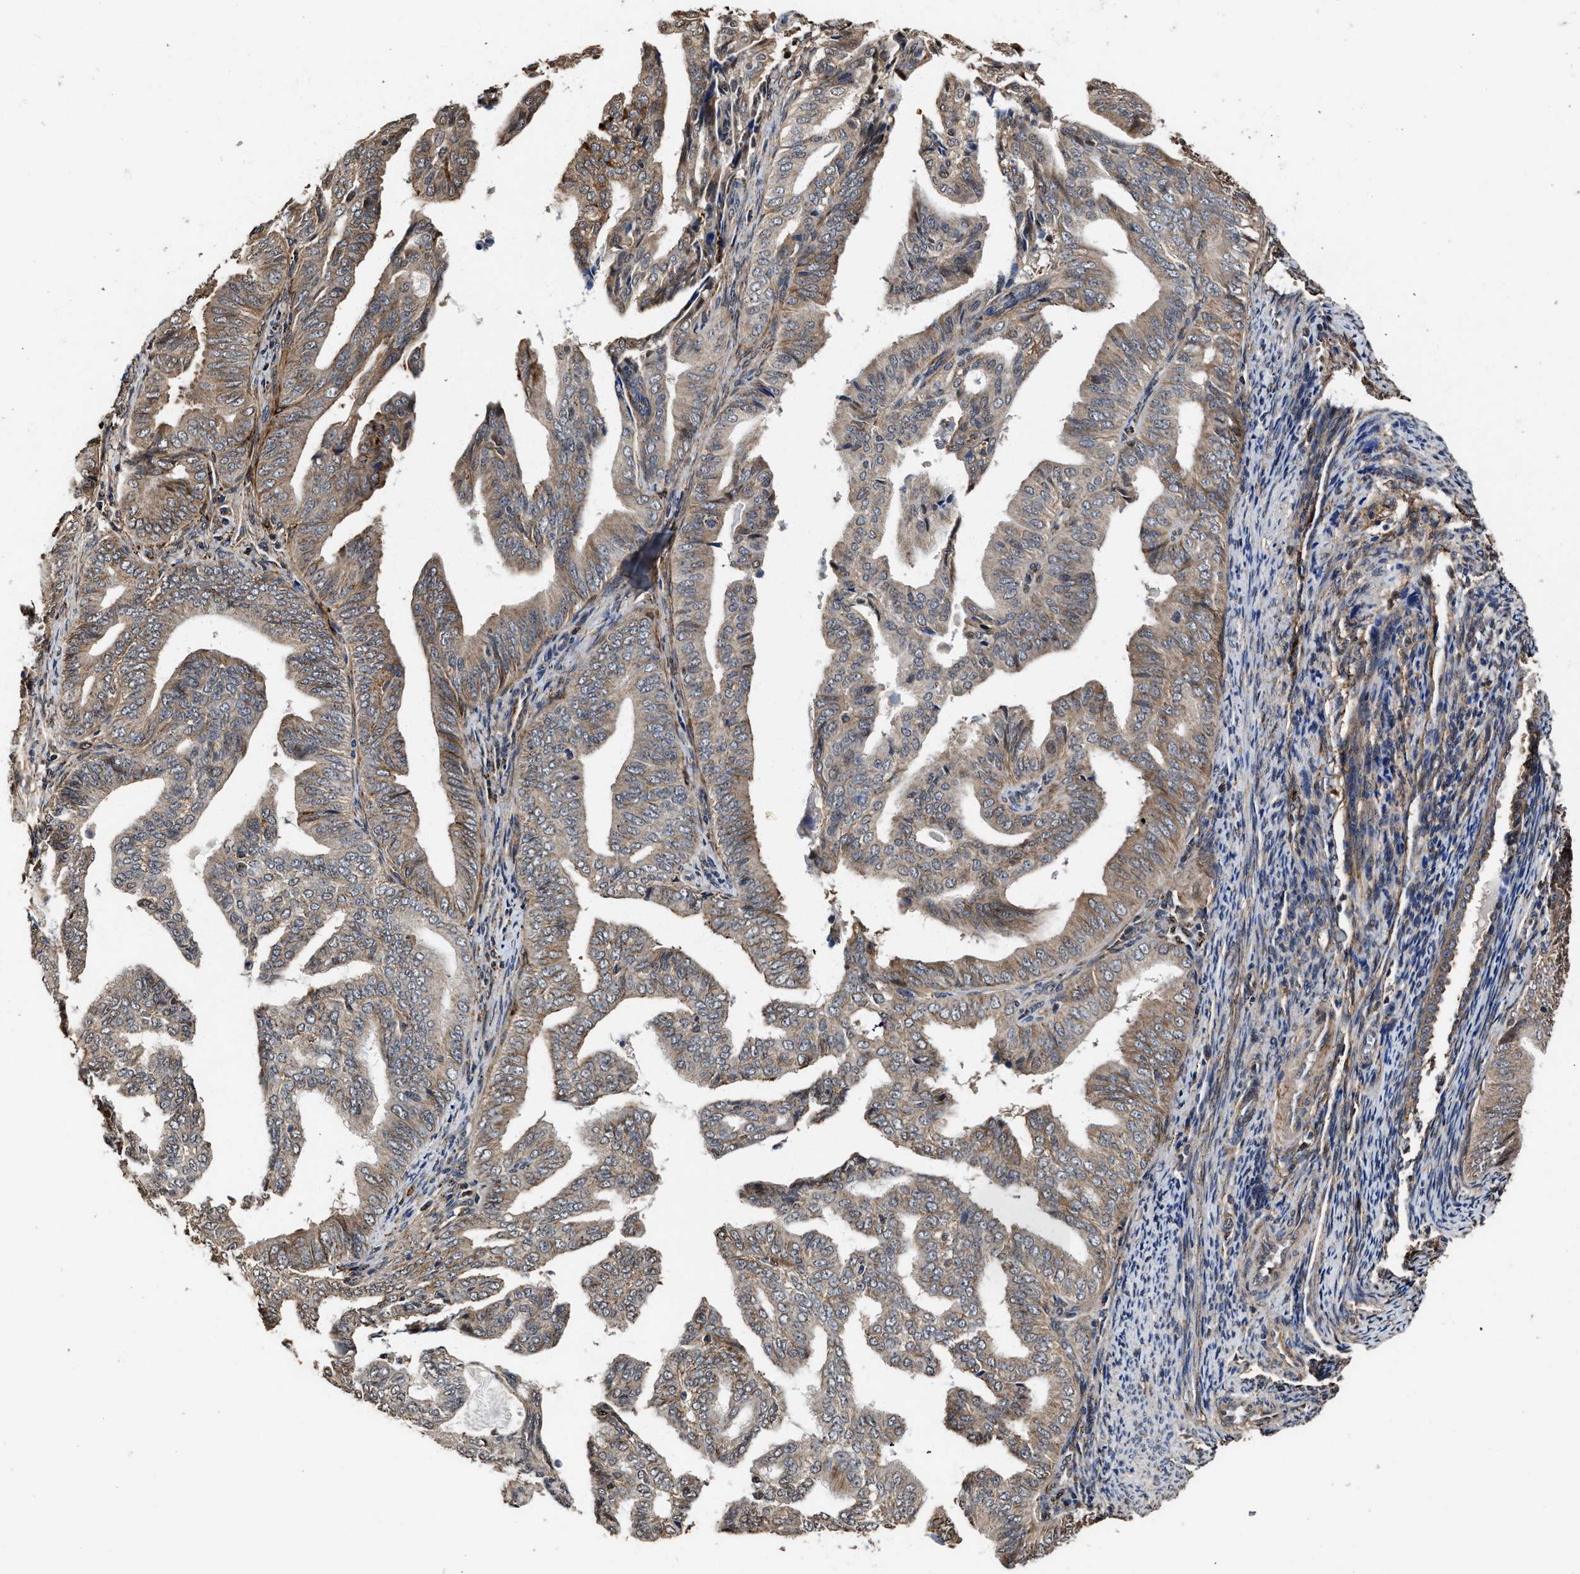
{"staining": {"intensity": "weak", "quantity": ">75%", "location": "cytoplasmic/membranous"}, "tissue": "endometrial cancer", "cell_type": "Tumor cells", "image_type": "cancer", "snomed": [{"axis": "morphology", "description": "Adenocarcinoma, NOS"}, {"axis": "topography", "description": "Endometrium"}], "caption": "Immunohistochemistry (DAB (3,3'-diaminobenzidine)) staining of human adenocarcinoma (endometrial) shows weak cytoplasmic/membranous protein staining in approximately >75% of tumor cells. (Stains: DAB in brown, nuclei in blue, Microscopy: brightfield microscopy at high magnification).", "gene": "SEPTIN2", "patient": {"sex": "female", "age": 58}}